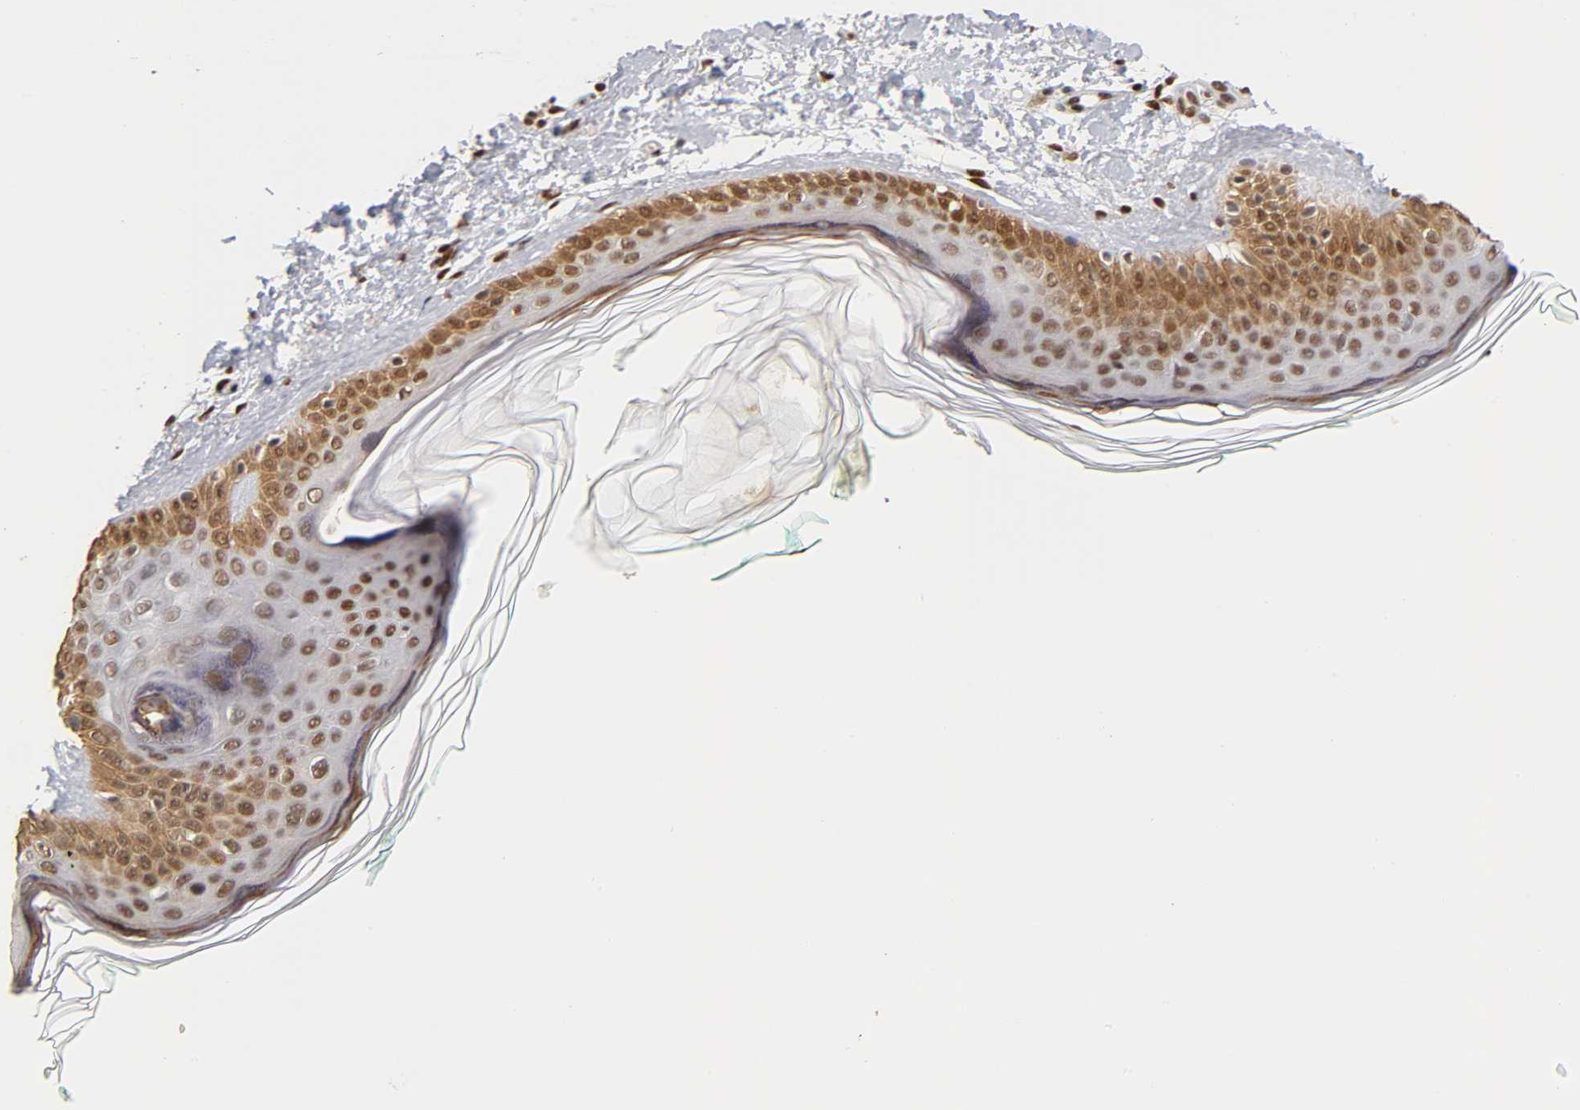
{"staining": {"intensity": "strong", "quantity": ">75%", "location": "nuclear"}, "tissue": "skin", "cell_type": "Fibroblasts", "image_type": "normal", "snomed": [{"axis": "morphology", "description": "Normal tissue, NOS"}, {"axis": "topography", "description": "Skin"}], "caption": "An immunohistochemistry (IHC) micrograph of normal tissue is shown. Protein staining in brown labels strong nuclear positivity in skin within fibroblasts.", "gene": "NR3C1", "patient": {"sex": "male", "age": 71}}